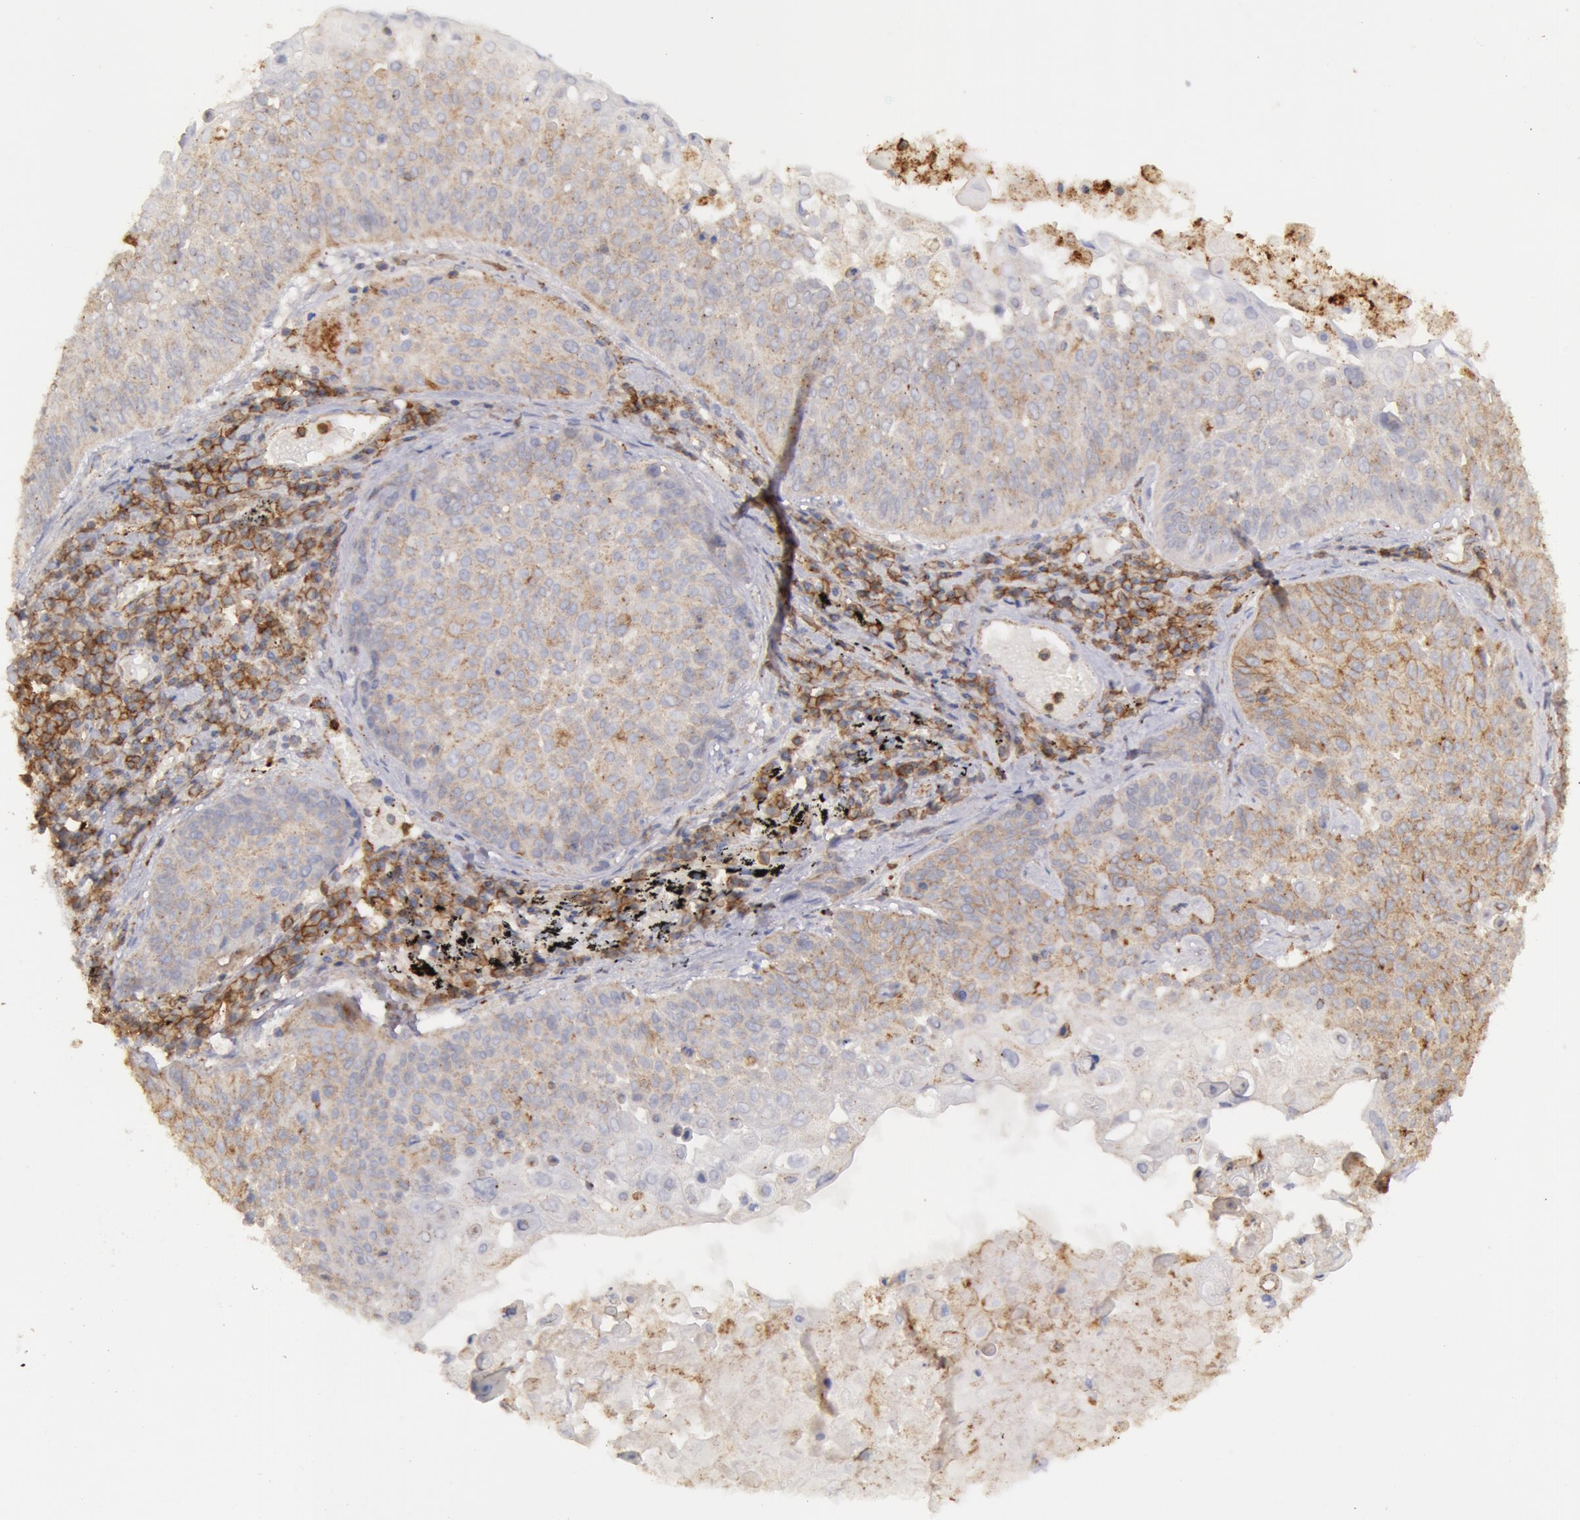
{"staining": {"intensity": "moderate", "quantity": ">75%", "location": "cytoplasmic/membranous"}, "tissue": "lung cancer", "cell_type": "Tumor cells", "image_type": "cancer", "snomed": [{"axis": "morphology", "description": "Adenocarcinoma, NOS"}, {"axis": "topography", "description": "Lung"}], "caption": "Protein staining displays moderate cytoplasmic/membranous staining in about >75% of tumor cells in lung cancer. (IHC, brightfield microscopy, high magnification).", "gene": "FLOT2", "patient": {"sex": "male", "age": 60}}